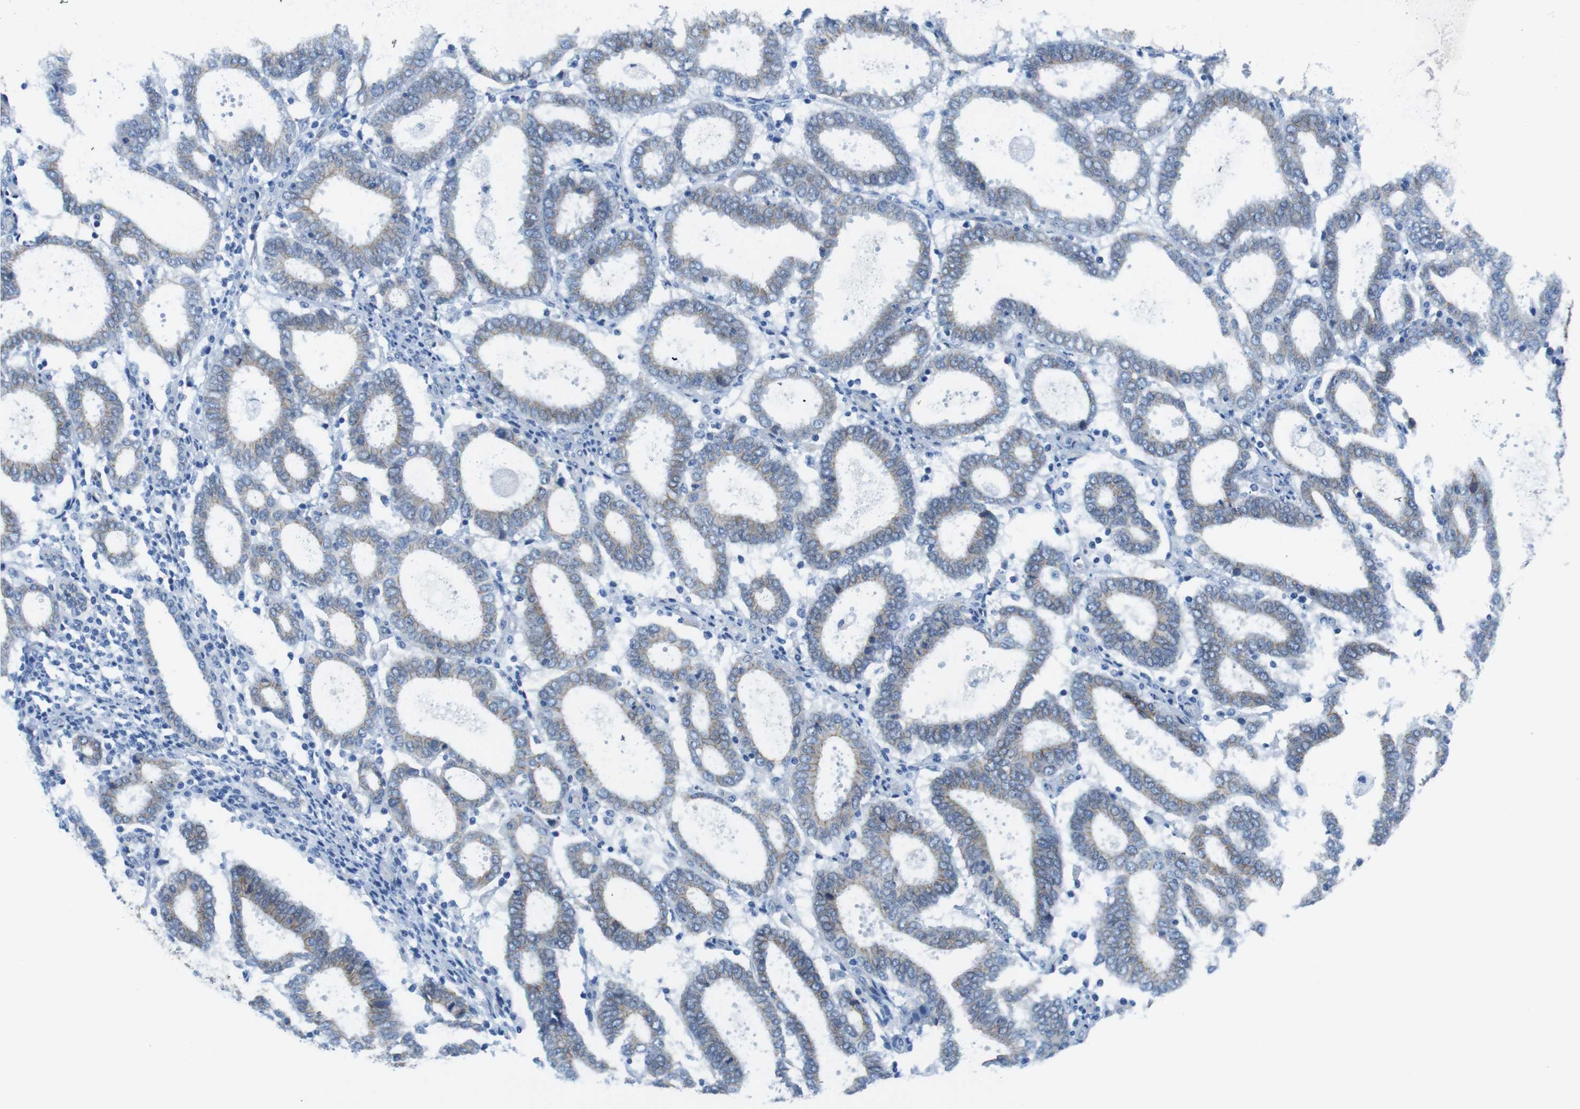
{"staining": {"intensity": "weak", "quantity": ">75%", "location": "cytoplasmic/membranous"}, "tissue": "endometrial cancer", "cell_type": "Tumor cells", "image_type": "cancer", "snomed": [{"axis": "morphology", "description": "Adenocarcinoma, NOS"}, {"axis": "topography", "description": "Uterus"}], "caption": "Immunohistochemistry histopathology image of neoplastic tissue: human endometrial adenocarcinoma stained using IHC shows low levels of weak protein expression localized specifically in the cytoplasmic/membranous of tumor cells, appearing as a cytoplasmic/membranous brown color.", "gene": "SLC6A6", "patient": {"sex": "female", "age": 83}}